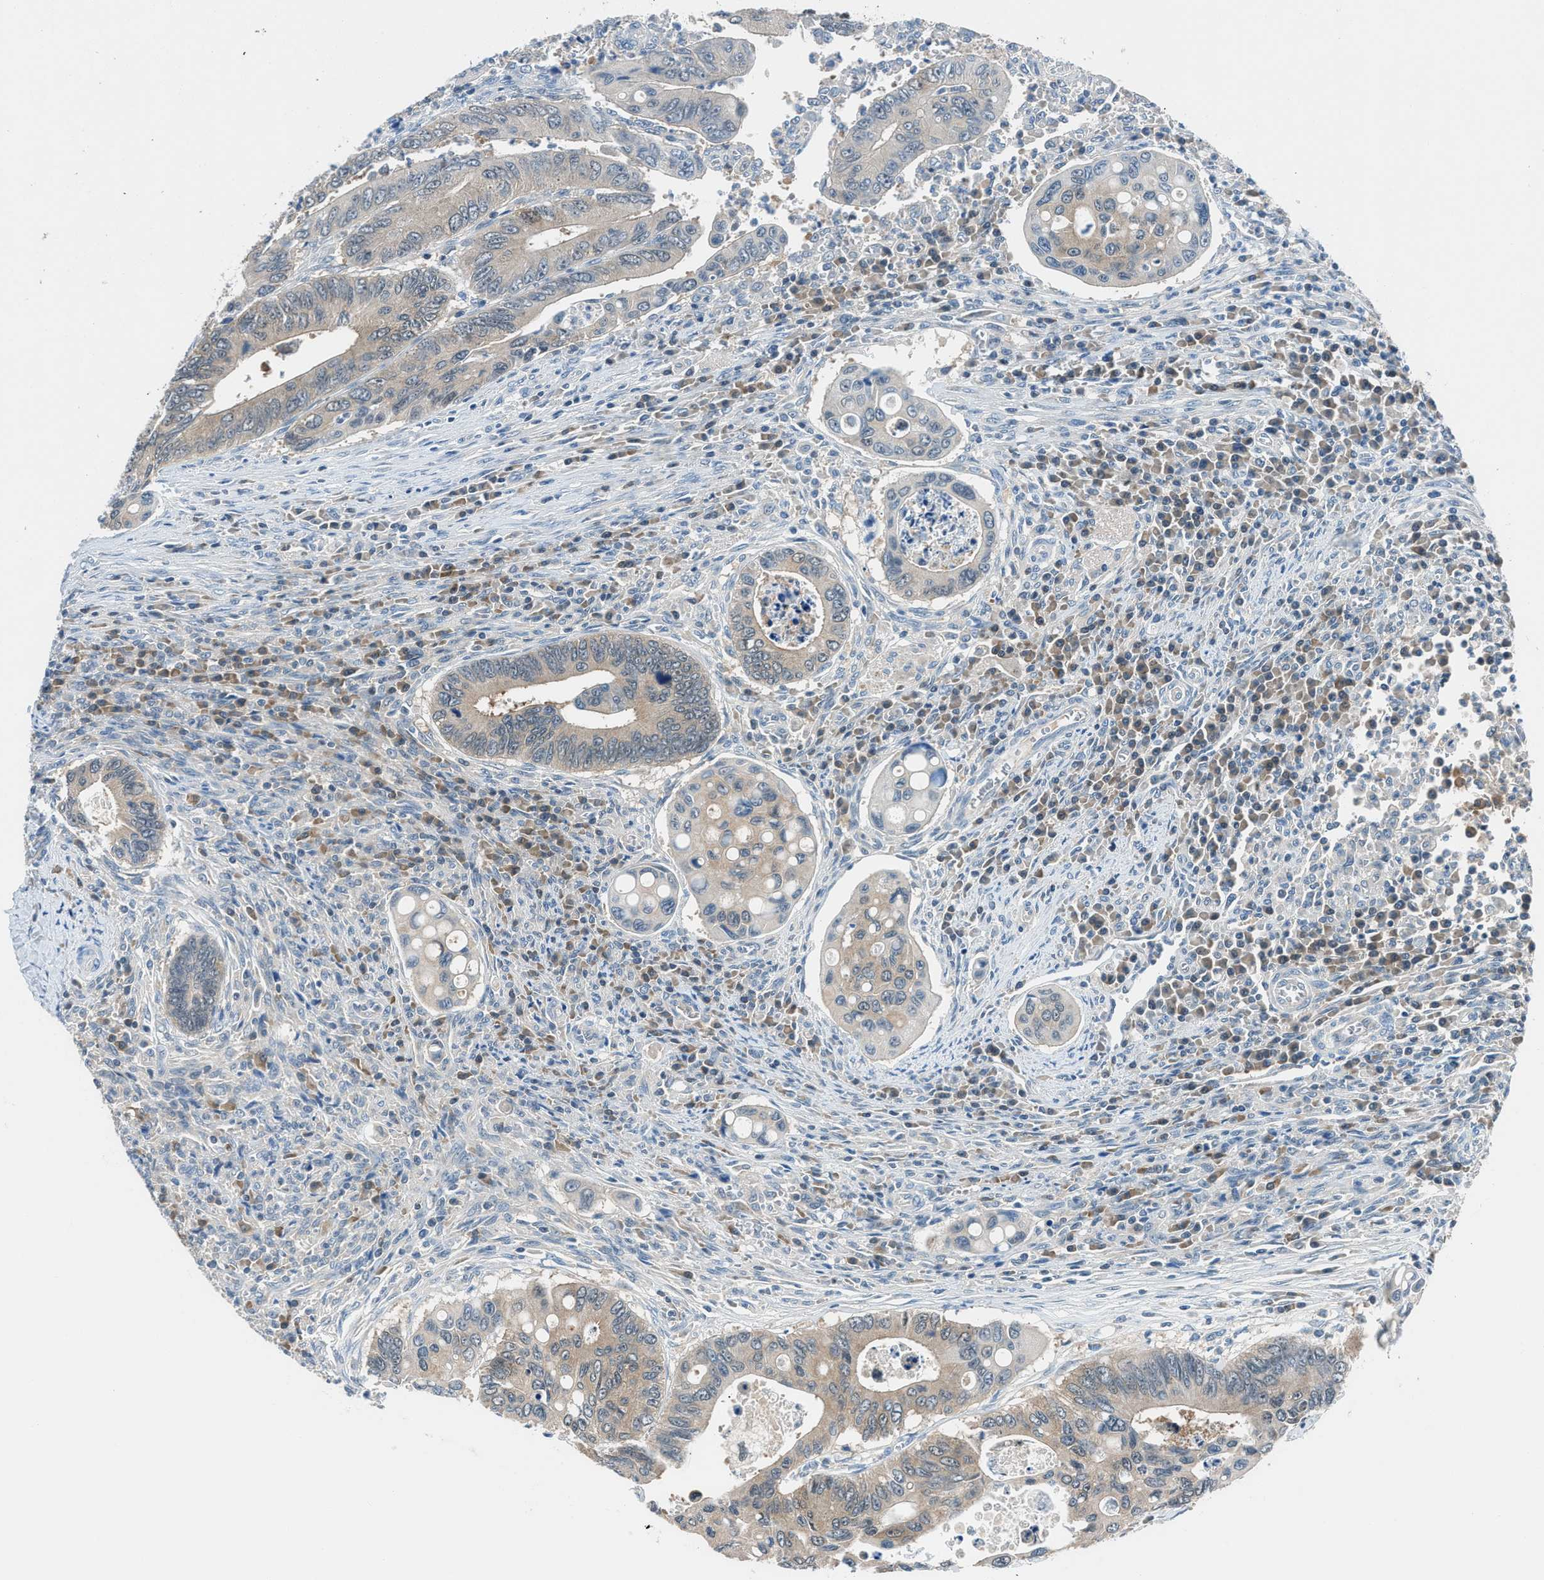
{"staining": {"intensity": "weak", "quantity": ">75%", "location": "cytoplasmic/membranous"}, "tissue": "colorectal cancer", "cell_type": "Tumor cells", "image_type": "cancer", "snomed": [{"axis": "morphology", "description": "Inflammation, NOS"}, {"axis": "morphology", "description": "Adenocarcinoma, NOS"}, {"axis": "topography", "description": "Colon"}], "caption": "Immunohistochemical staining of colorectal cancer (adenocarcinoma) exhibits weak cytoplasmic/membranous protein positivity in approximately >75% of tumor cells.", "gene": "ACP1", "patient": {"sex": "male", "age": 72}}